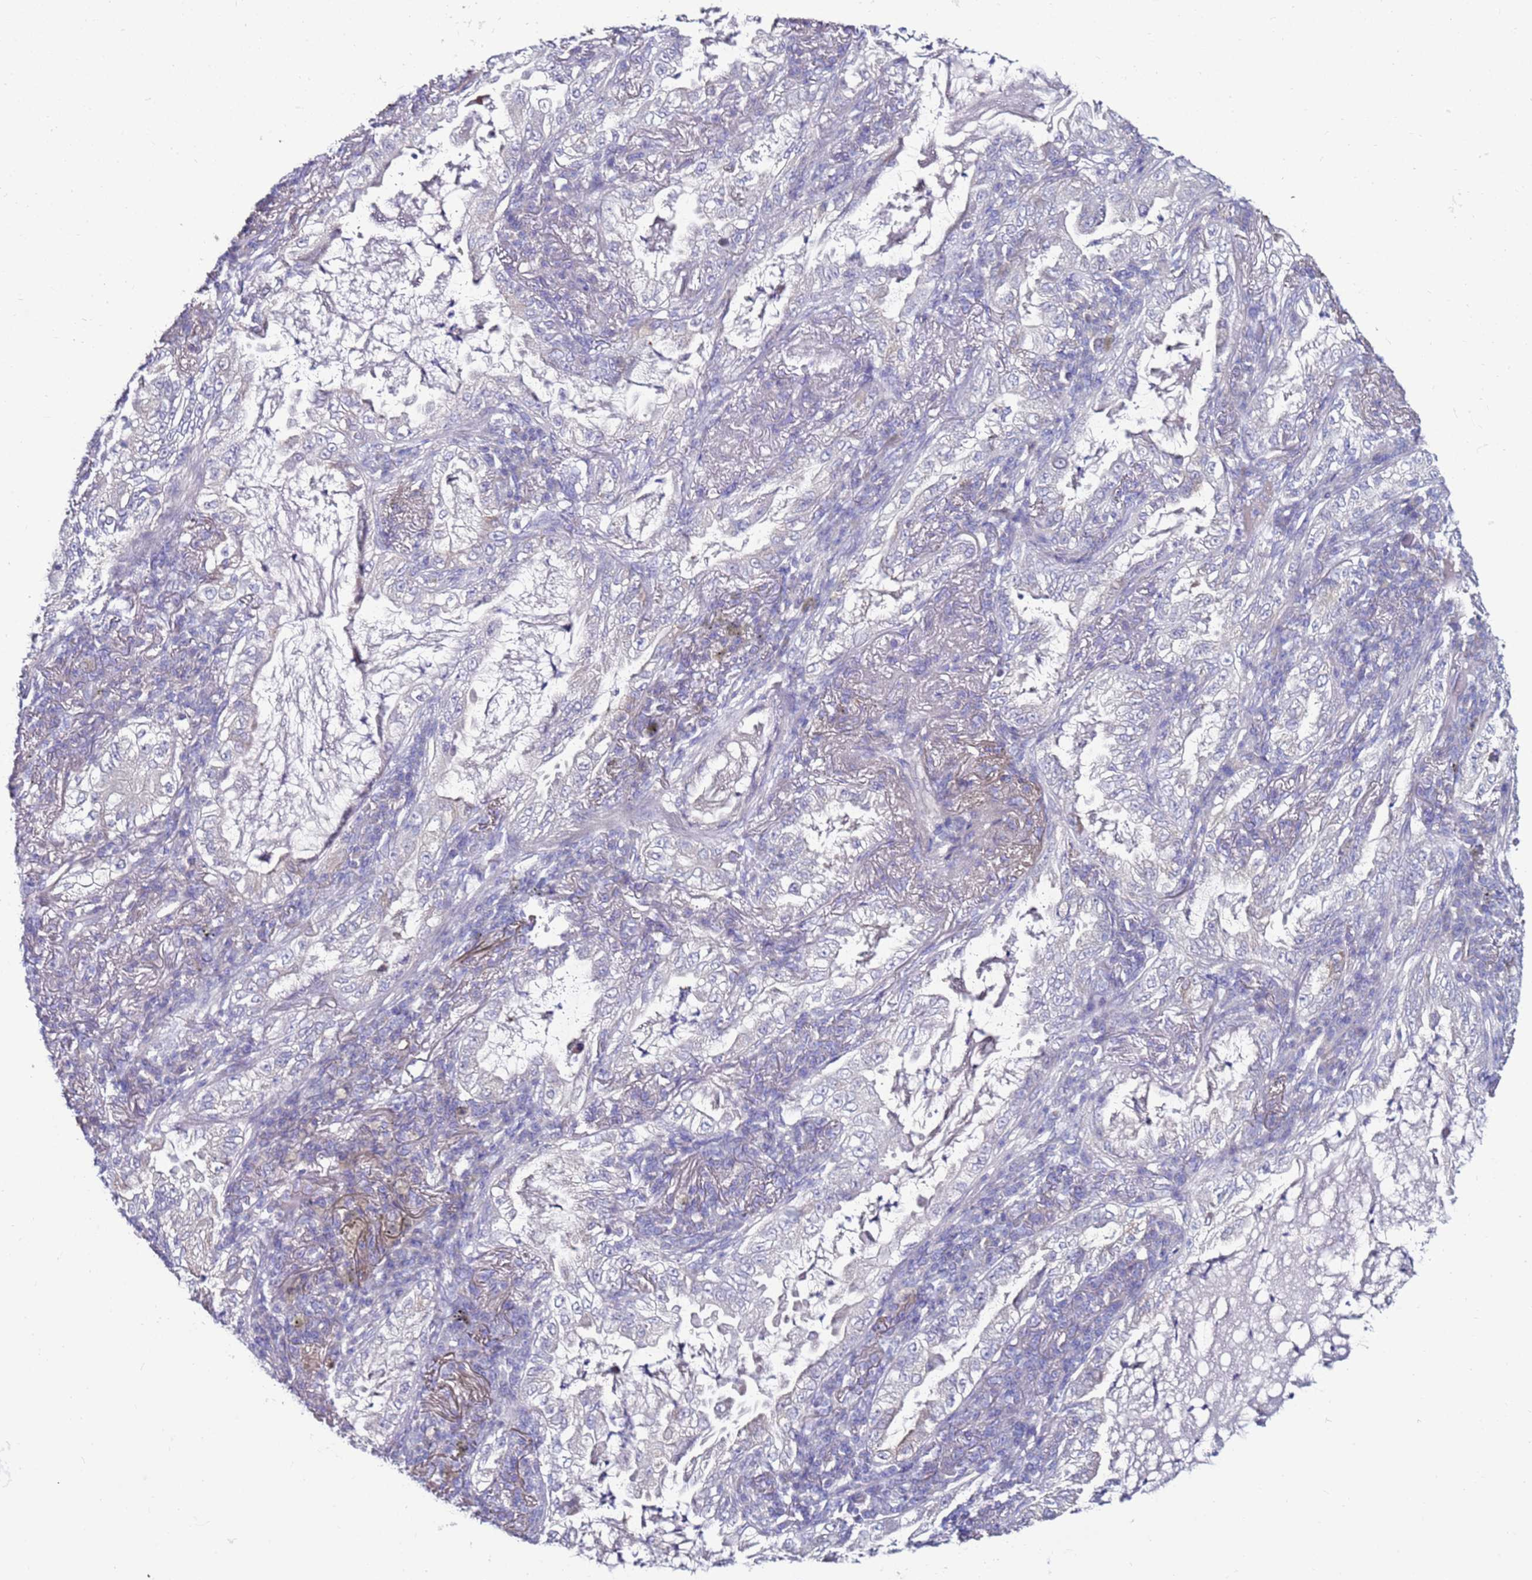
{"staining": {"intensity": "negative", "quantity": "none", "location": "none"}, "tissue": "lung cancer", "cell_type": "Tumor cells", "image_type": "cancer", "snomed": [{"axis": "morphology", "description": "Adenocarcinoma, NOS"}, {"axis": "topography", "description": "Lung"}], "caption": "Immunohistochemistry of lung cancer (adenocarcinoma) demonstrates no positivity in tumor cells.", "gene": "GPN3", "patient": {"sex": "female", "age": 73}}